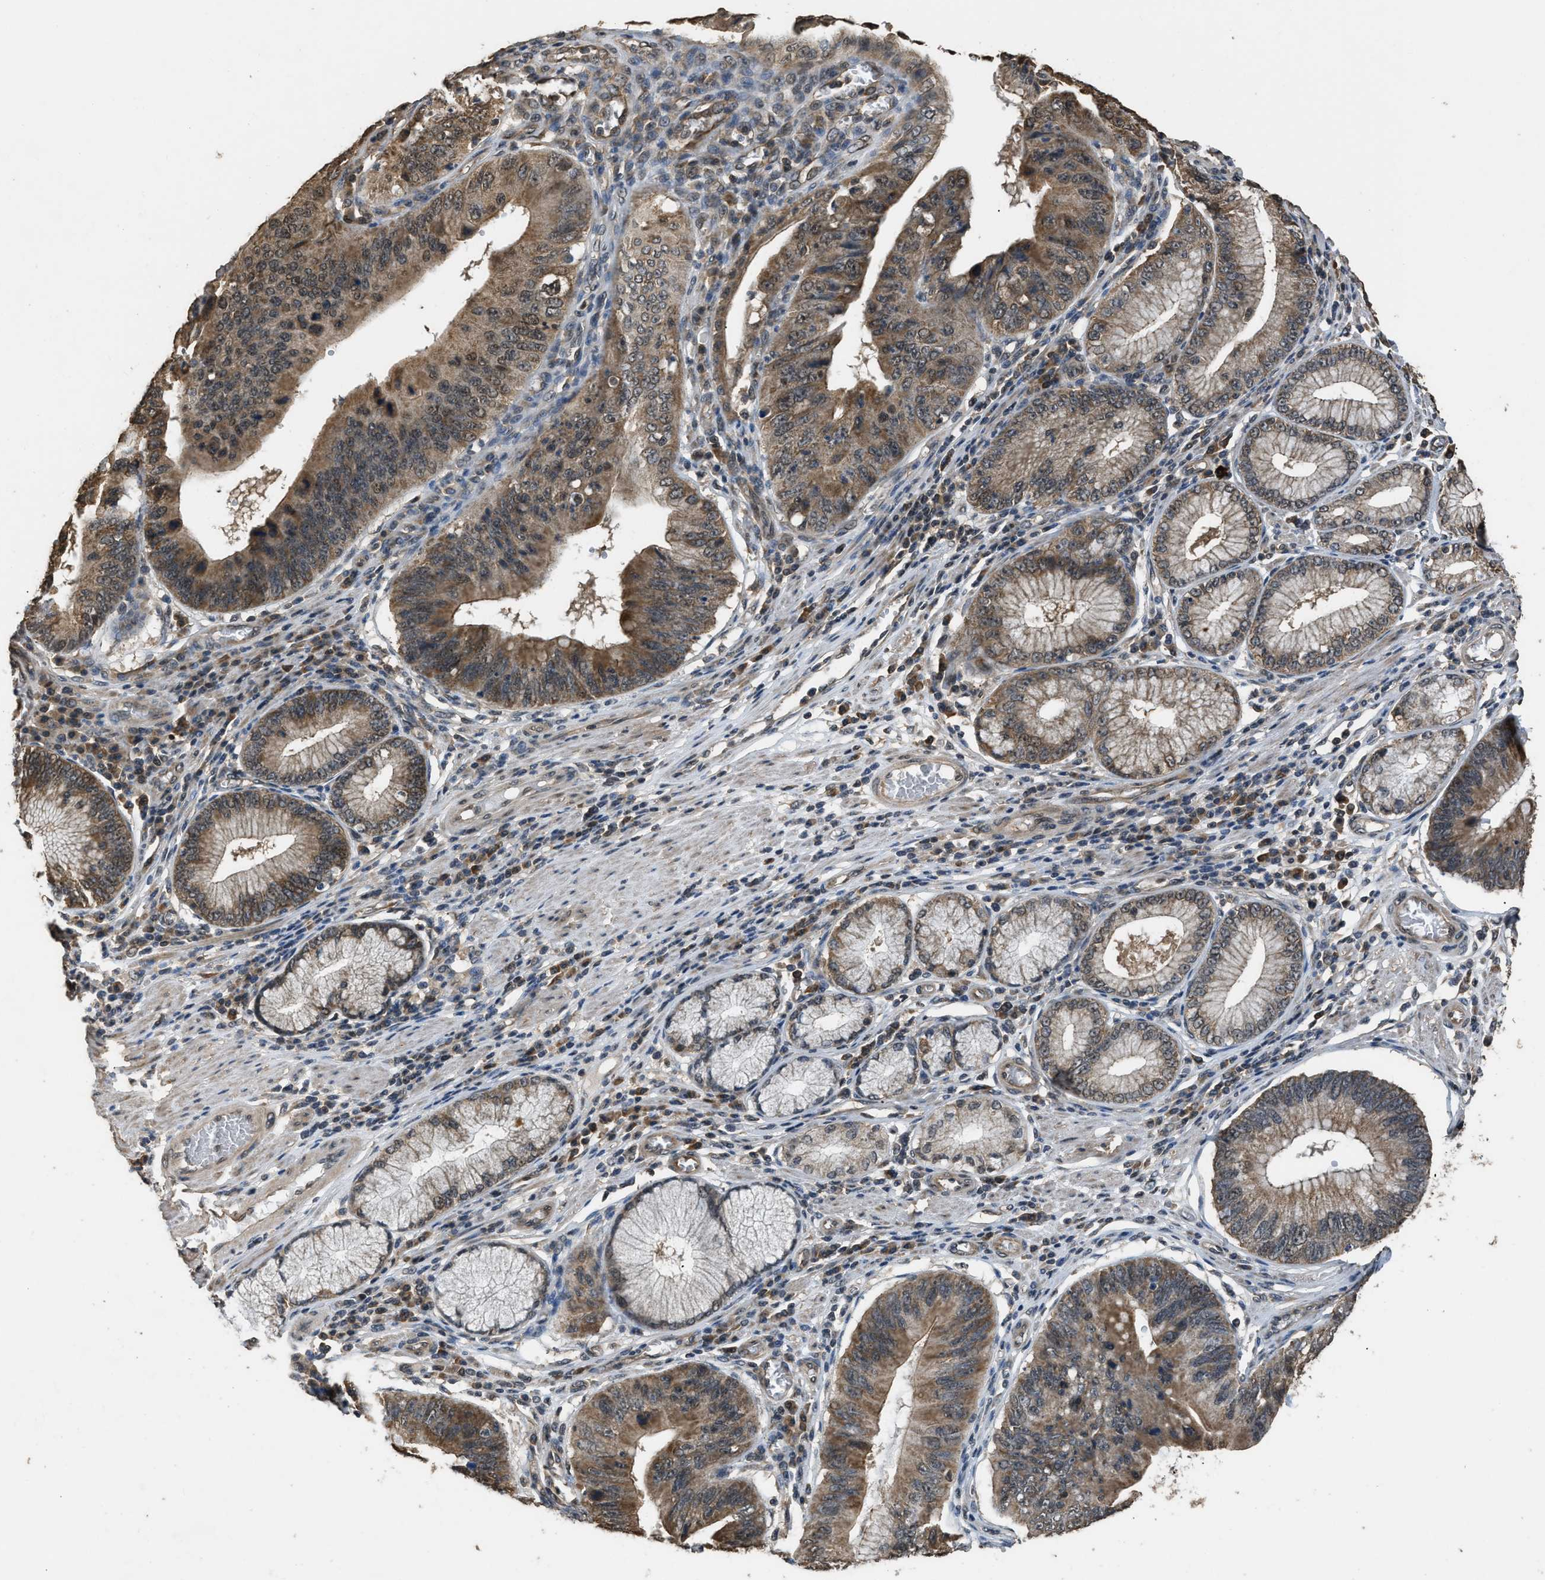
{"staining": {"intensity": "moderate", "quantity": ">75%", "location": "cytoplasmic/membranous"}, "tissue": "stomach cancer", "cell_type": "Tumor cells", "image_type": "cancer", "snomed": [{"axis": "morphology", "description": "Adenocarcinoma, NOS"}, {"axis": "topography", "description": "Stomach"}], "caption": "Tumor cells reveal medium levels of moderate cytoplasmic/membranous expression in about >75% of cells in stomach cancer.", "gene": "DENND6B", "patient": {"sex": "male", "age": 59}}